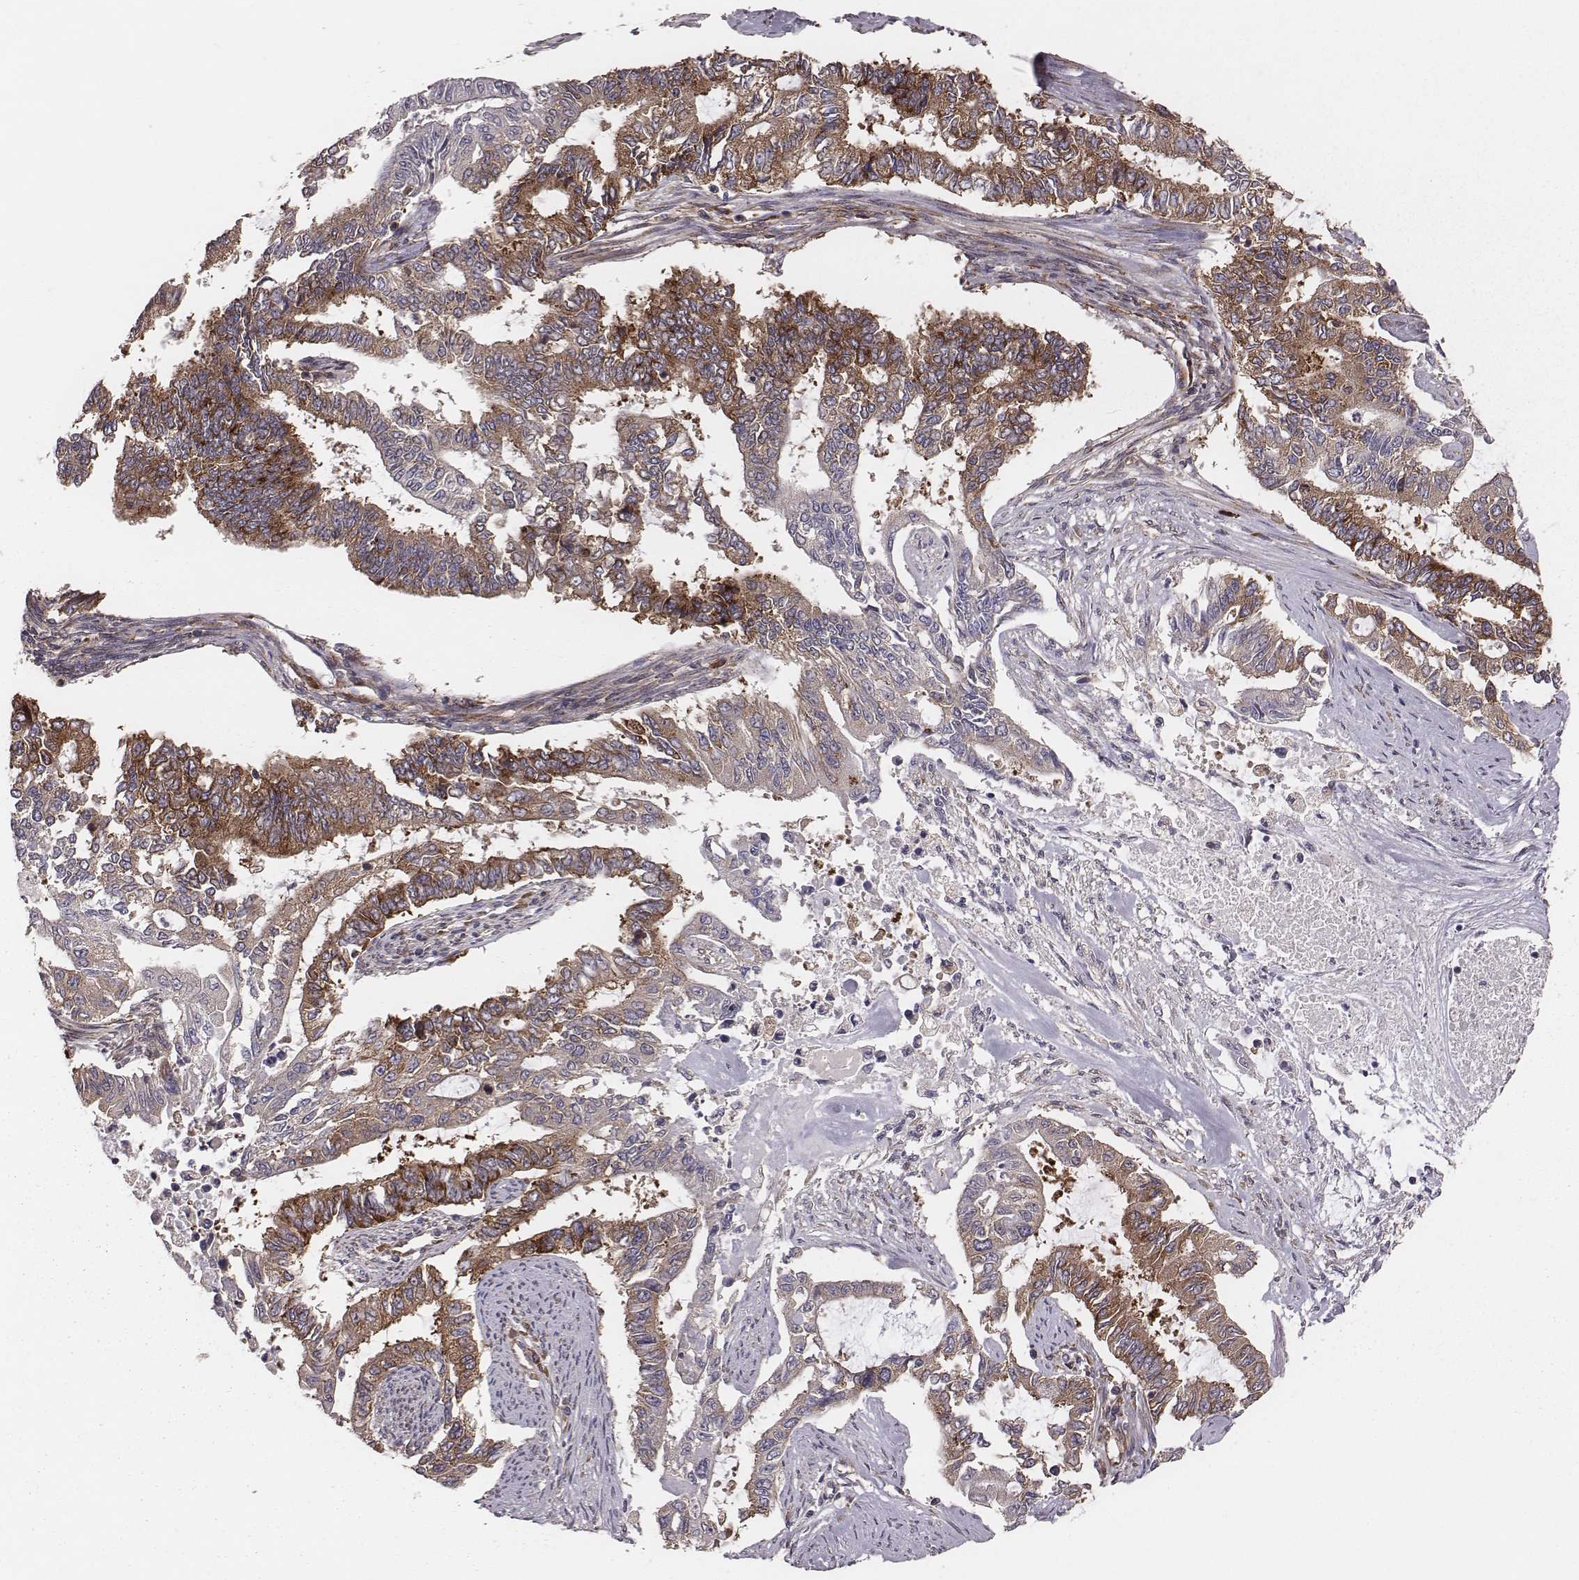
{"staining": {"intensity": "moderate", "quantity": "25%-75%", "location": "cytoplasmic/membranous"}, "tissue": "endometrial cancer", "cell_type": "Tumor cells", "image_type": "cancer", "snomed": [{"axis": "morphology", "description": "Adenocarcinoma, NOS"}, {"axis": "topography", "description": "Uterus"}], "caption": "Human adenocarcinoma (endometrial) stained with a protein marker shows moderate staining in tumor cells.", "gene": "TXLNA", "patient": {"sex": "female", "age": 59}}